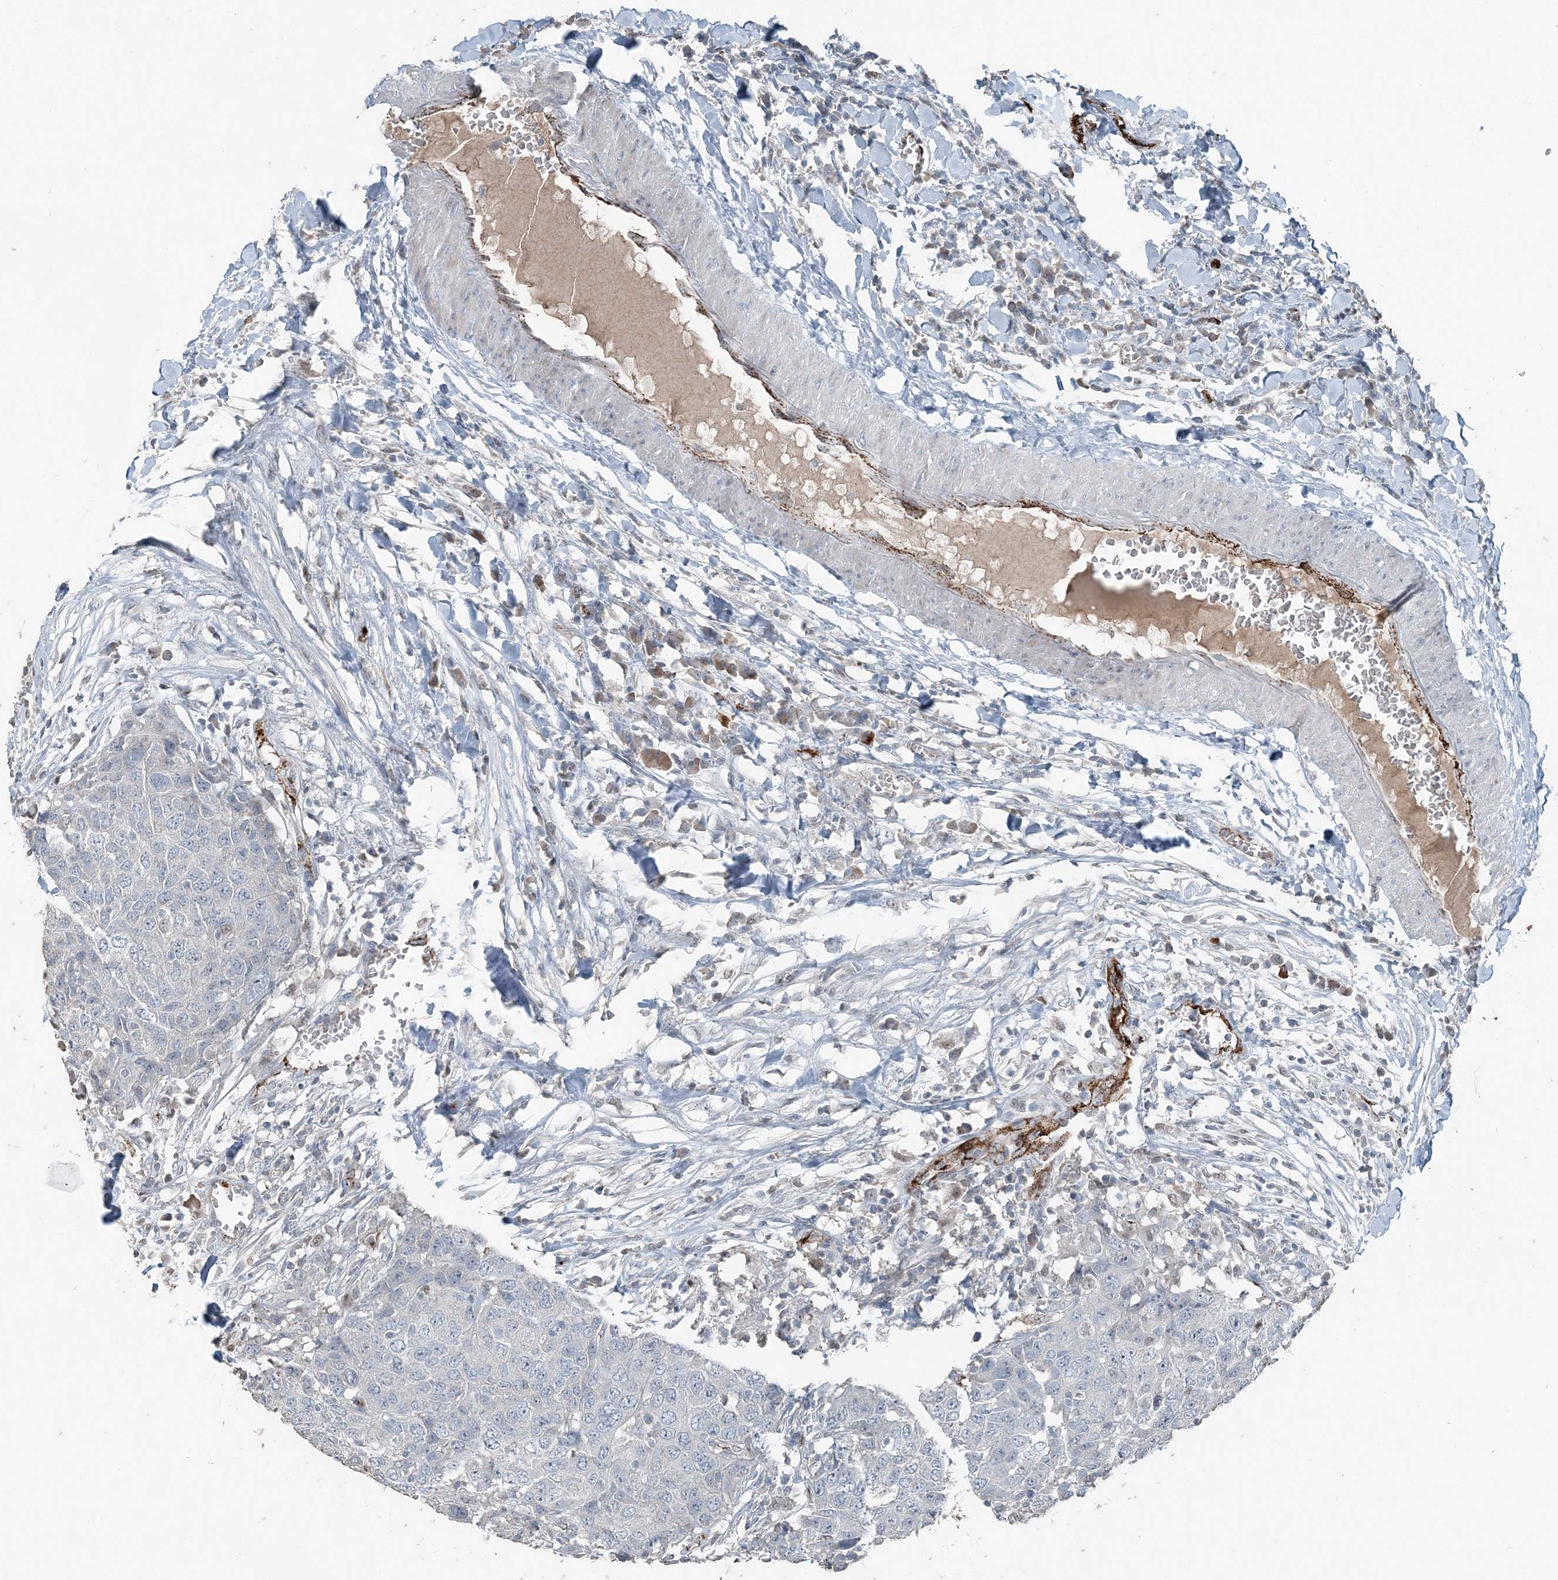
{"staining": {"intensity": "negative", "quantity": "none", "location": "none"}, "tissue": "head and neck cancer", "cell_type": "Tumor cells", "image_type": "cancer", "snomed": [{"axis": "morphology", "description": "Squamous cell carcinoma, NOS"}, {"axis": "topography", "description": "Head-Neck"}], "caption": "Head and neck cancer was stained to show a protein in brown. There is no significant staining in tumor cells.", "gene": "ELOVL7", "patient": {"sex": "male", "age": 66}}